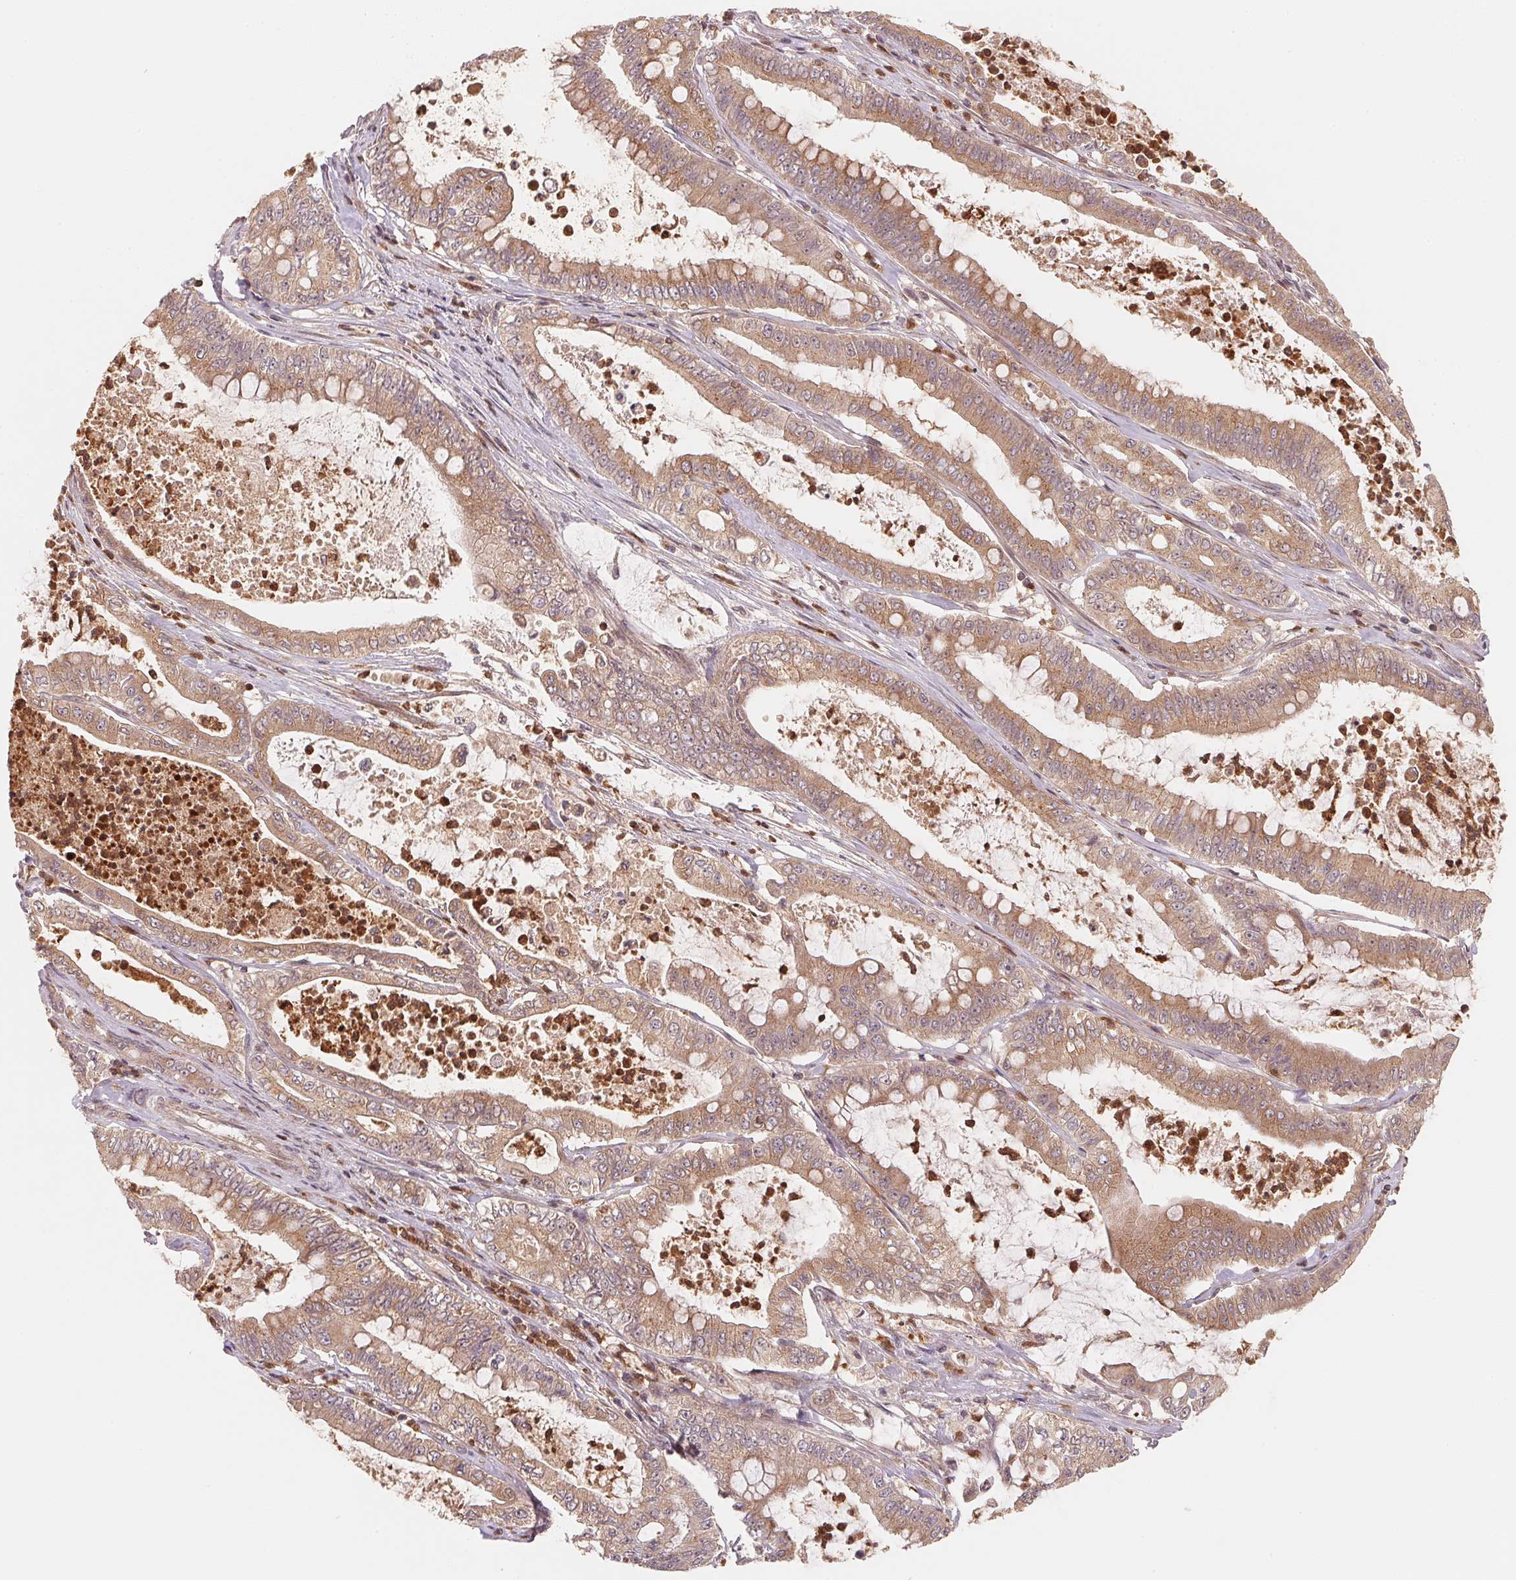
{"staining": {"intensity": "weak", "quantity": ">75%", "location": "cytoplasmic/membranous"}, "tissue": "pancreatic cancer", "cell_type": "Tumor cells", "image_type": "cancer", "snomed": [{"axis": "morphology", "description": "Adenocarcinoma, NOS"}, {"axis": "topography", "description": "Pancreas"}], "caption": "Adenocarcinoma (pancreatic) stained with a brown dye exhibits weak cytoplasmic/membranous positive positivity in about >75% of tumor cells.", "gene": "CCDC102B", "patient": {"sex": "male", "age": 71}}